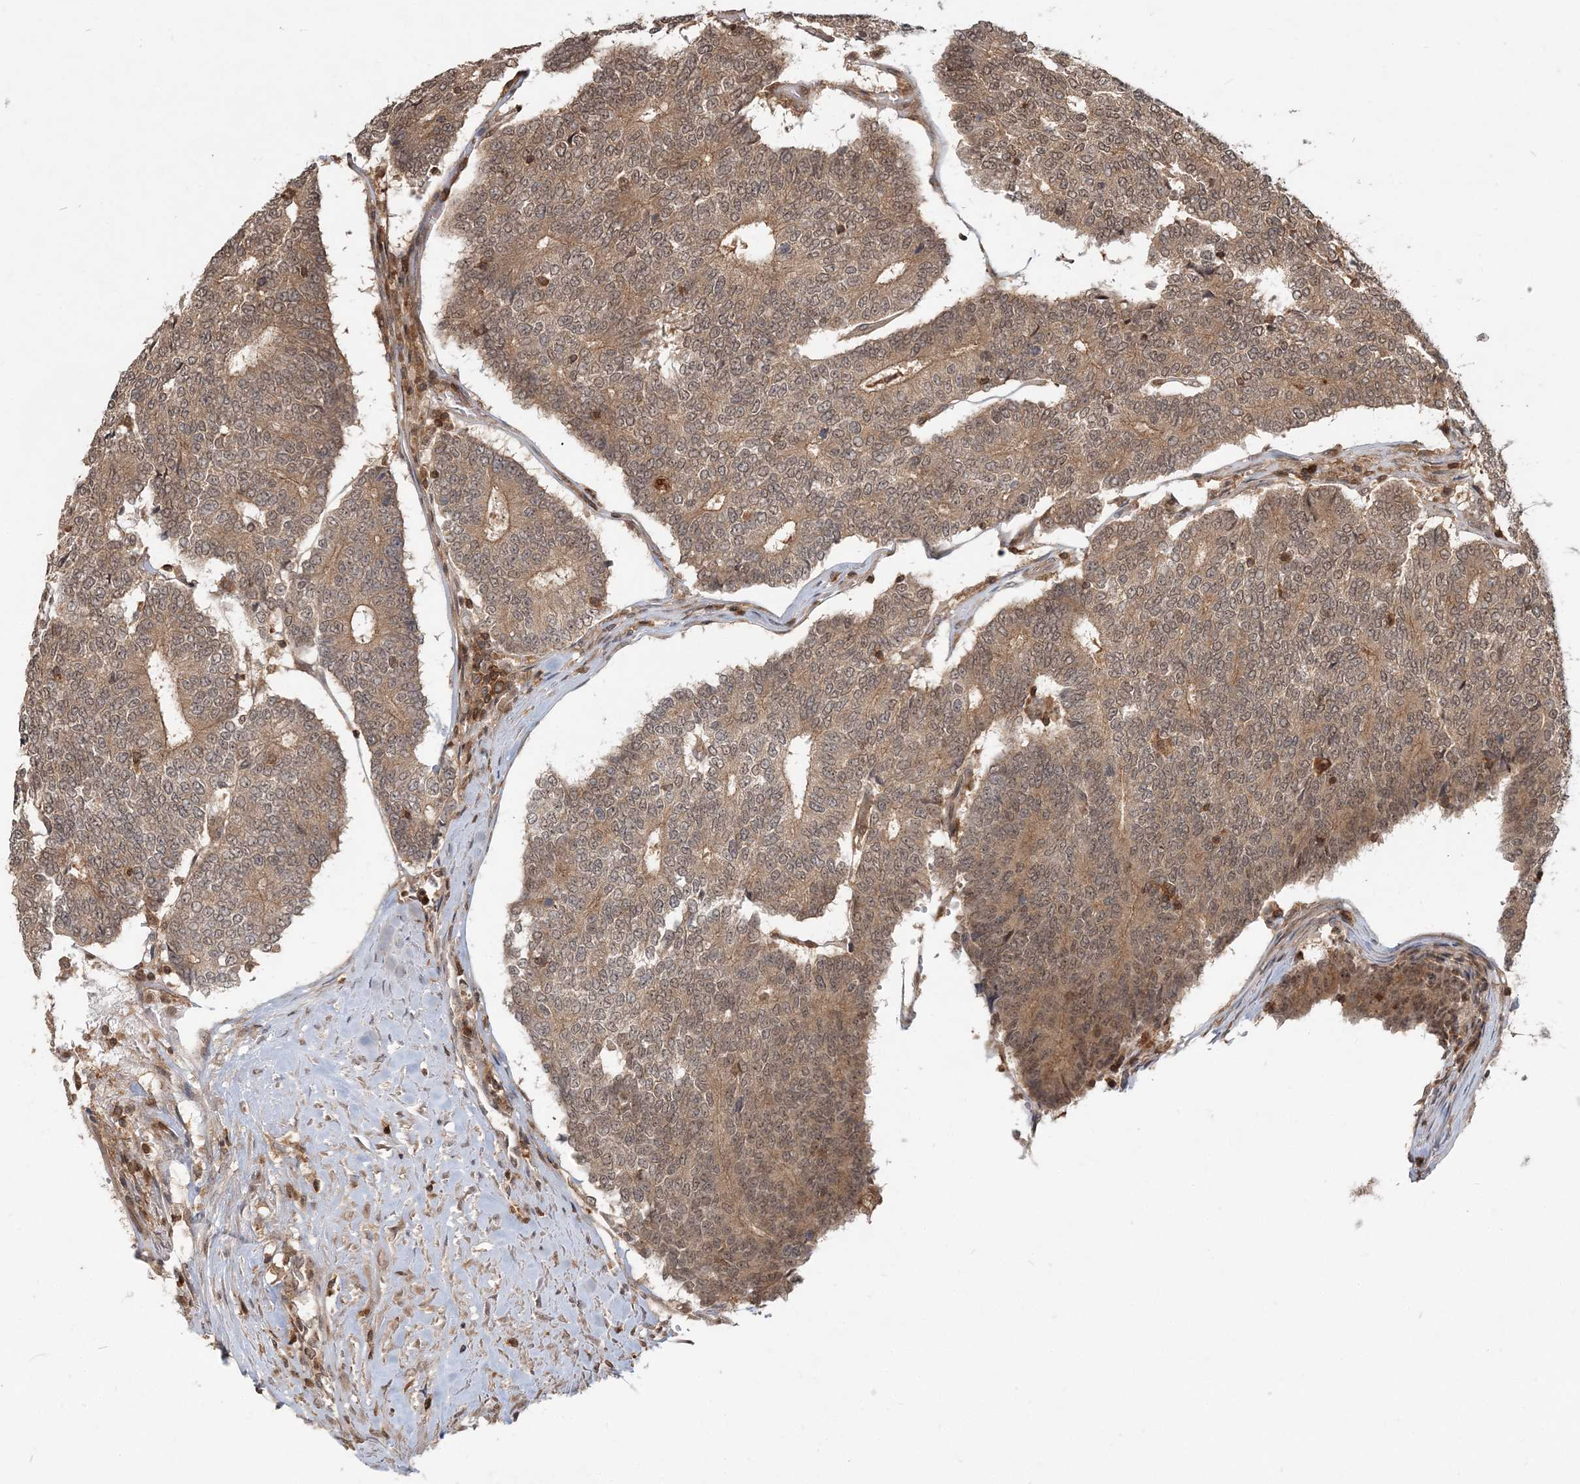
{"staining": {"intensity": "moderate", "quantity": ">75%", "location": "cytoplasmic/membranous,nuclear"}, "tissue": "prostate cancer", "cell_type": "Tumor cells", "image_type": "cancer", "snomed": [{"axis": "morphology", "description": "Normal tissue, NOS"}, {"axis": "morphology", "description": "Adenocarcinoma, High grade"}, {"axis": "topography", "description": "Prostate"}, {"axis": "topography", "description": "Seminal veicle"}], "caption": "High-magnification brightfield microscopy of adenocarcinoma (high-grade) (prostate) stained with DAB (brown) and counterstained with hematoxylin (blue). tumor cells exhibit moderate cytoplasmic/membranous and nuclear positivity is identified in about>75% of cells. The staining was performed using DAB (3,3'-diaminobenzidine) to visualize the protein expression in brown, while the nuclei were stained in blue with hematoxylin (Magnification: 20x).", "gene": "CAB39", "patient": {"sex": "male", "age": 55}}